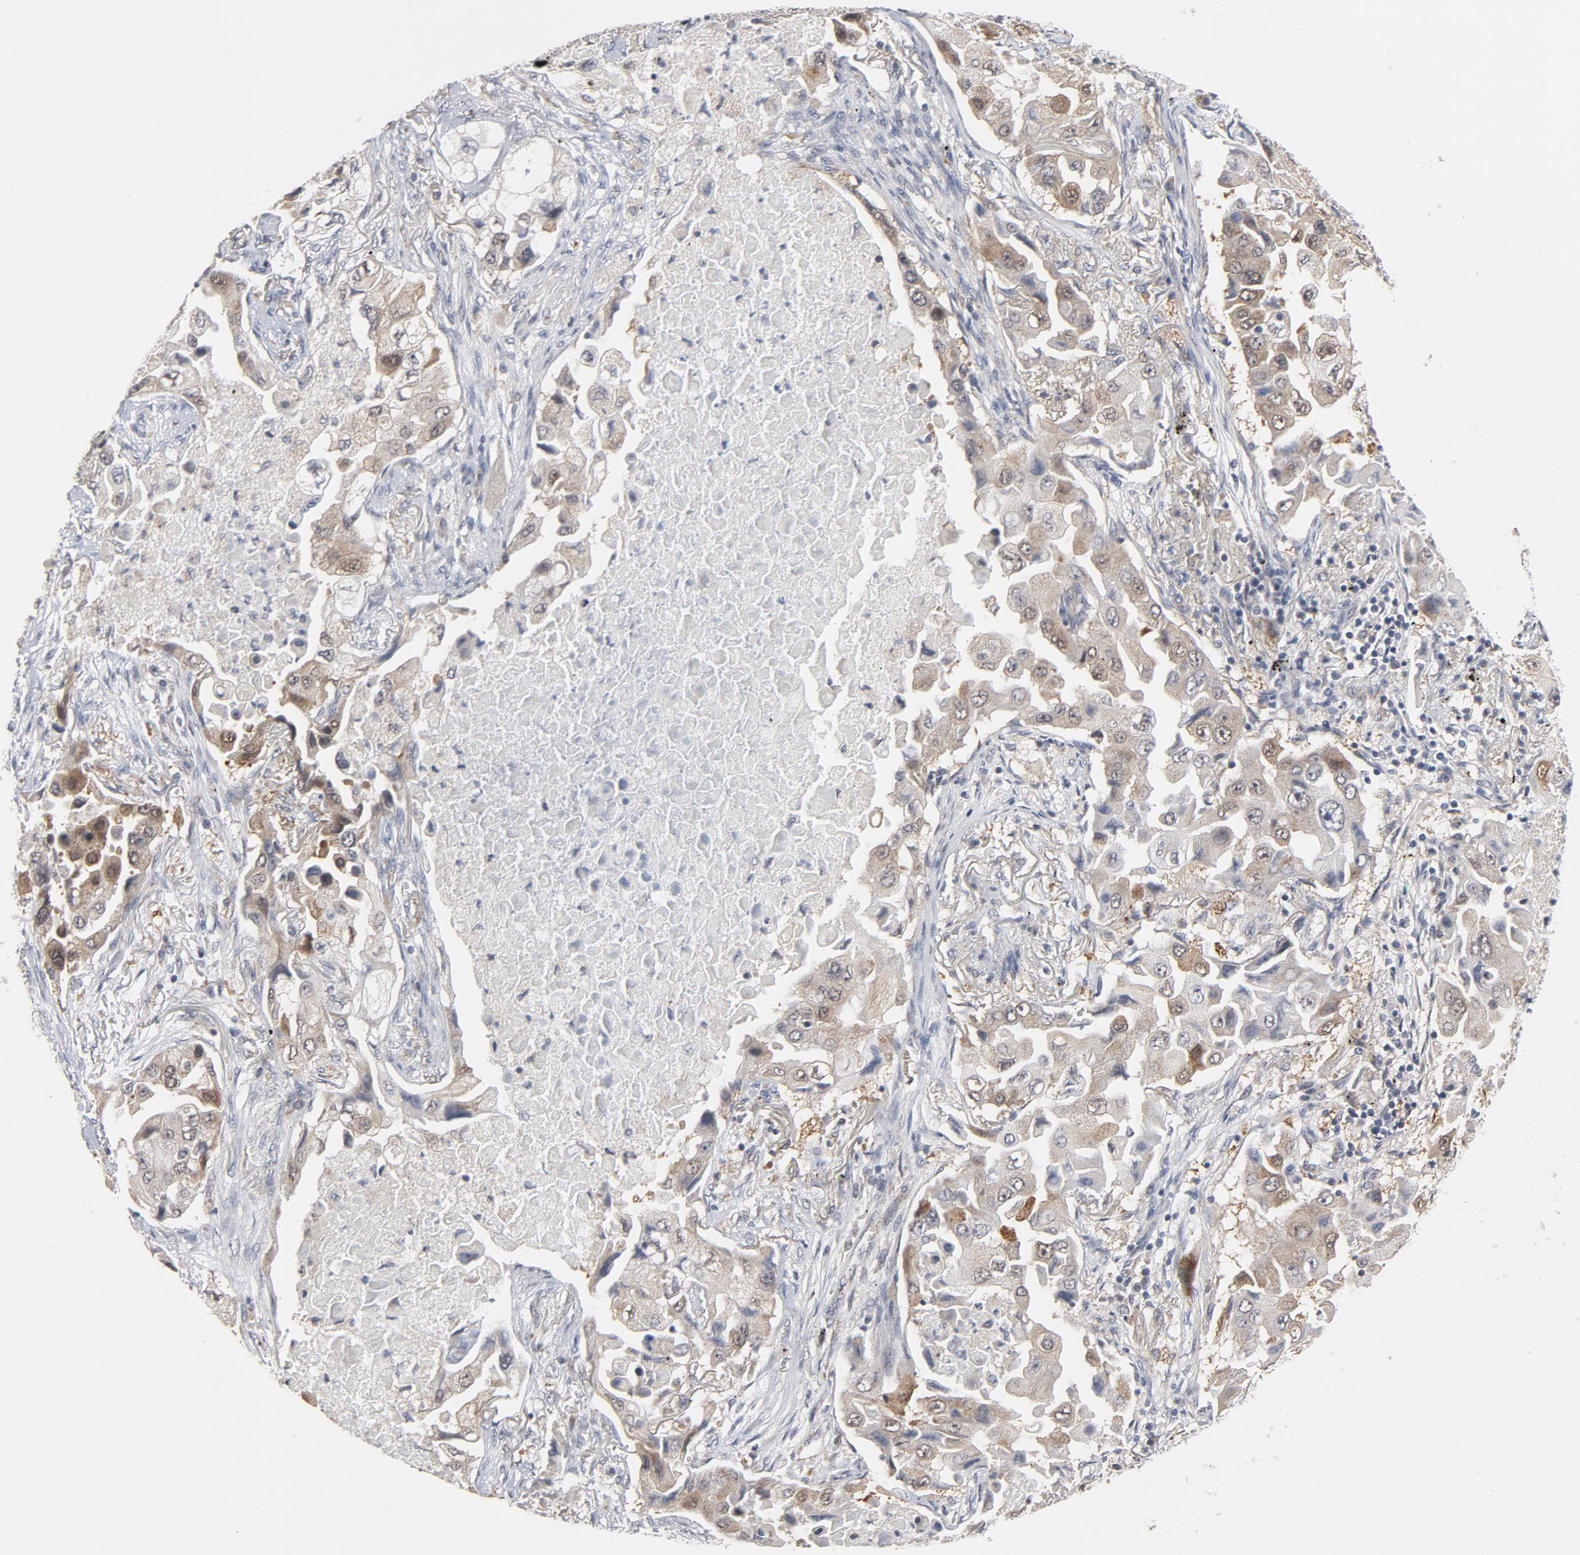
{"staining": {"intensity": "moderate", "quantity": "<25%", "location": "cytoplasmic/membranous"}, "tissue": "lung cancer", "cell_type": "Tumor cells", "image_type": "cancer", "snomed": [{"axis": "morphology", "description": "Adenocarcinoma, NOS"}, {"axis": "topography", "description": "Lung"}], "caption": "IHC (DAB (3,3'-diaminobenzidine)) staining of lung cancer demonstrates moderate cytoplasmic/membranous protein positivity in about <25% of tumor cells.", "gene": "PPP1R1B", "patient": {"sex": "female", "age": 65}}